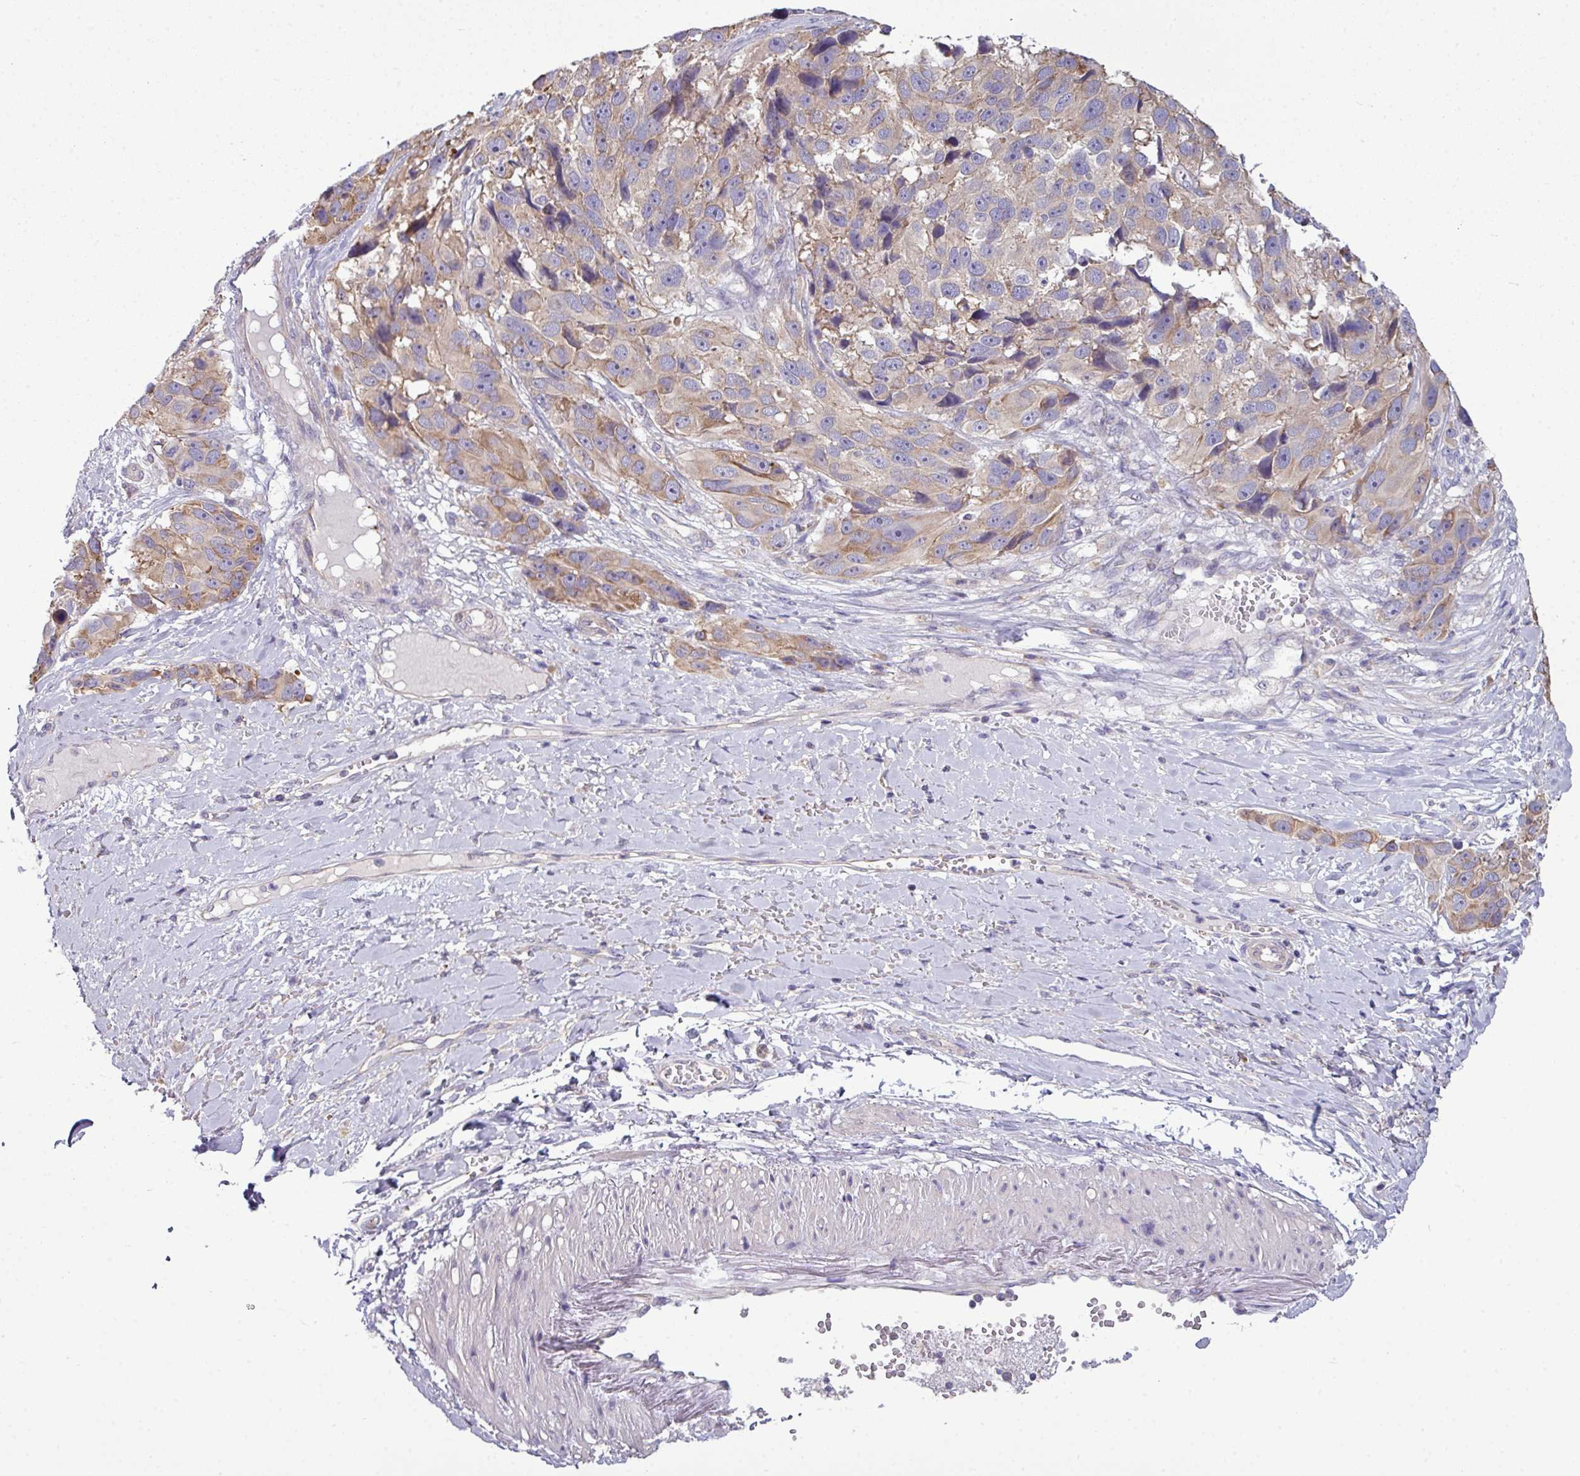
{"staining": {"intensity": "moderate", "quantity": "<25%", "location": "cytoplasmic/membranous"}, "tissue": "melanoma", "cell_type": "Tumor cells", "image_type": "cancer", "snomed": [{"axis": "morphology", "description": "Malignant melanoma, NOS"}, {"axis": "topography", "description": "Skin"}], "caption": "DAB (3,3'-diaminobenzidine) immunohistochemical staining of human malignant melanoma shows moderate cytoplasmic/membranous protein staining in about <25% of tumor cells. Ihc stains the protein of interest in brown and the nuclei are stained blue.", "gene": "AGAP5", "patient": {"sex": "male", "age": 84}}